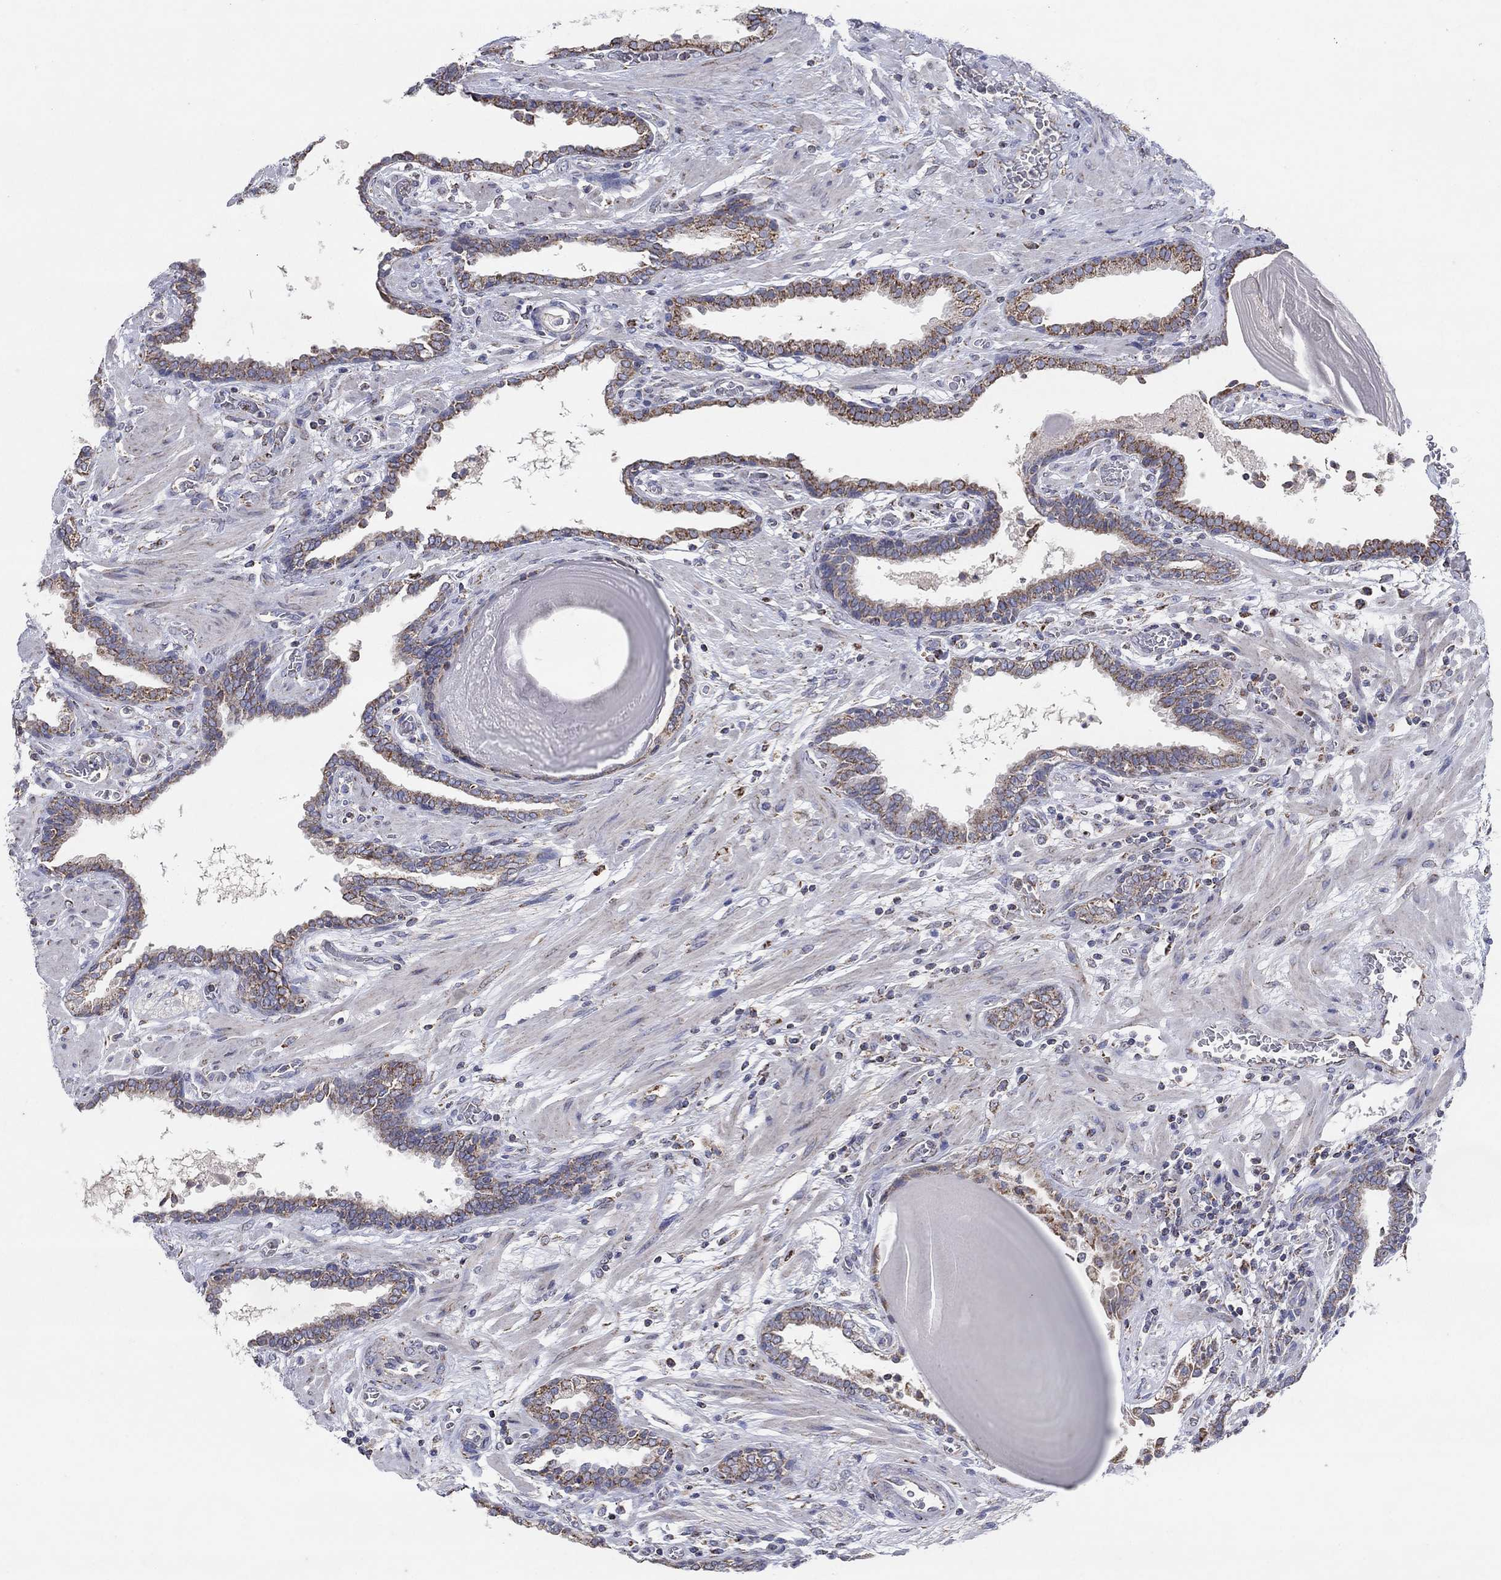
{"staining": {"intensity": "moderate", "quantity": "25%-75%", "location": "cytoplasmic/membranous"}, "tissue": "prostate cancer", "cell_type": "Tumor cells", "image_type": "cancer", "snomed": [{"axis": "morphology", "description": "Adenocarcinoma, Low grade"}, {"axis": "topography", "description": "Prostate"}], "caption": "Low-grade adenocarcinoma (prostate) was stained to show a protein in brown. There is medium levels of moderate cytoplasmic/membranous expression in about 25%-75% of tumor cells.", "gene": "C9orf85", "patient": {"sex": "male", "age": 69}}